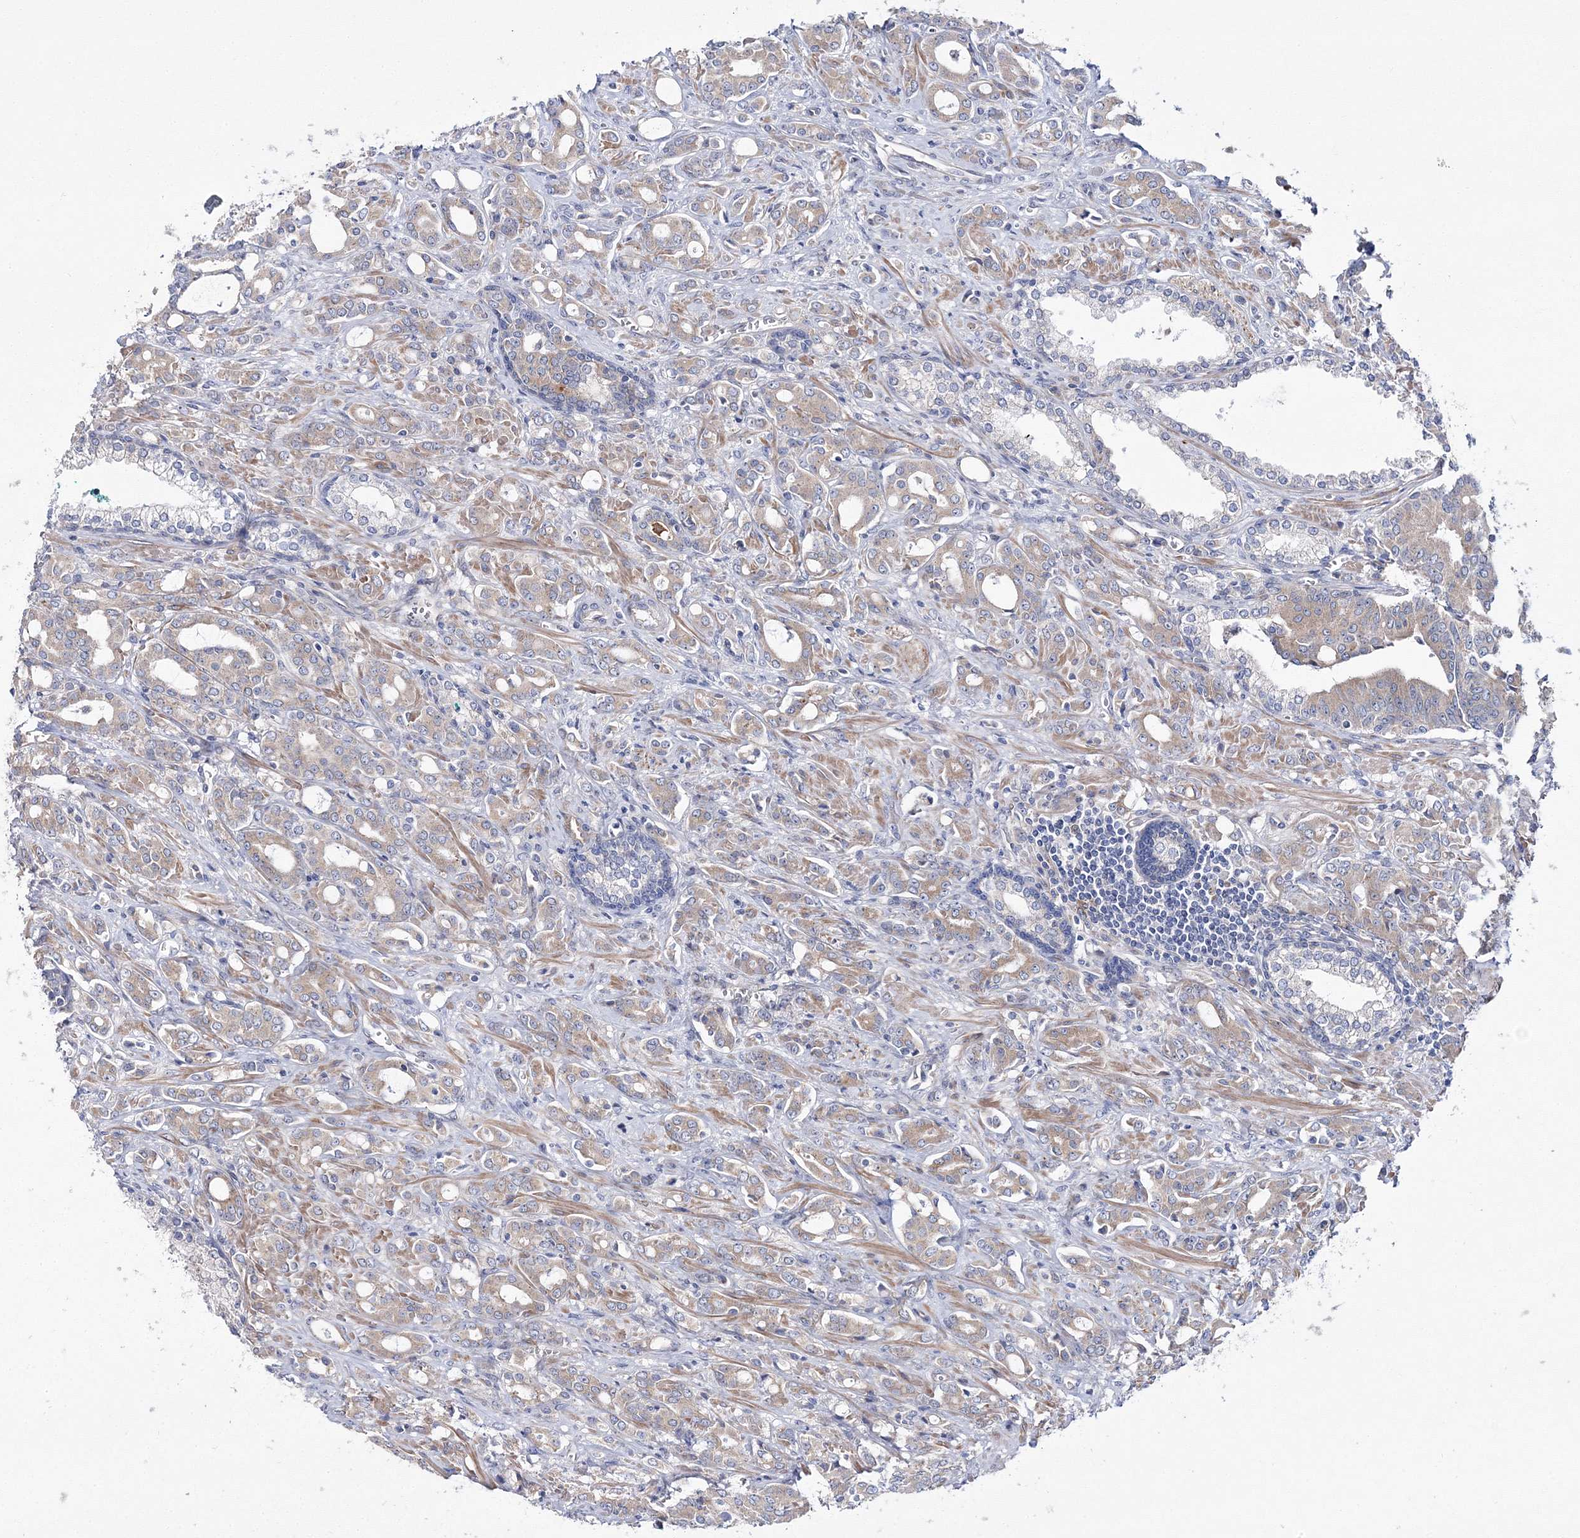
{"staining": {"intensity": "moderate", "quantity": ">75%", "location": "cytoplasmic/membranous"}, "tissue": "prostate cancer", "cell_type": "Tumor cells", "image_type": "cancer", "snomed": [{"axis": "morphology", "description": "Adenocarcinoma, High grade"}, {"axis": "topography", "description": "Prostate"}], "caption": "Immunohistochemistry of high-grade adenocarcinoma (prostate) exhibits medium levels of moderate cytoplasmic/membranous expression in approximately >75% of tumor cells. (Brightfield microscopy of DAB IHC at high magnification).", "gene": "ARHGAP32", "patient": {"sex": "male", "age": 72}}